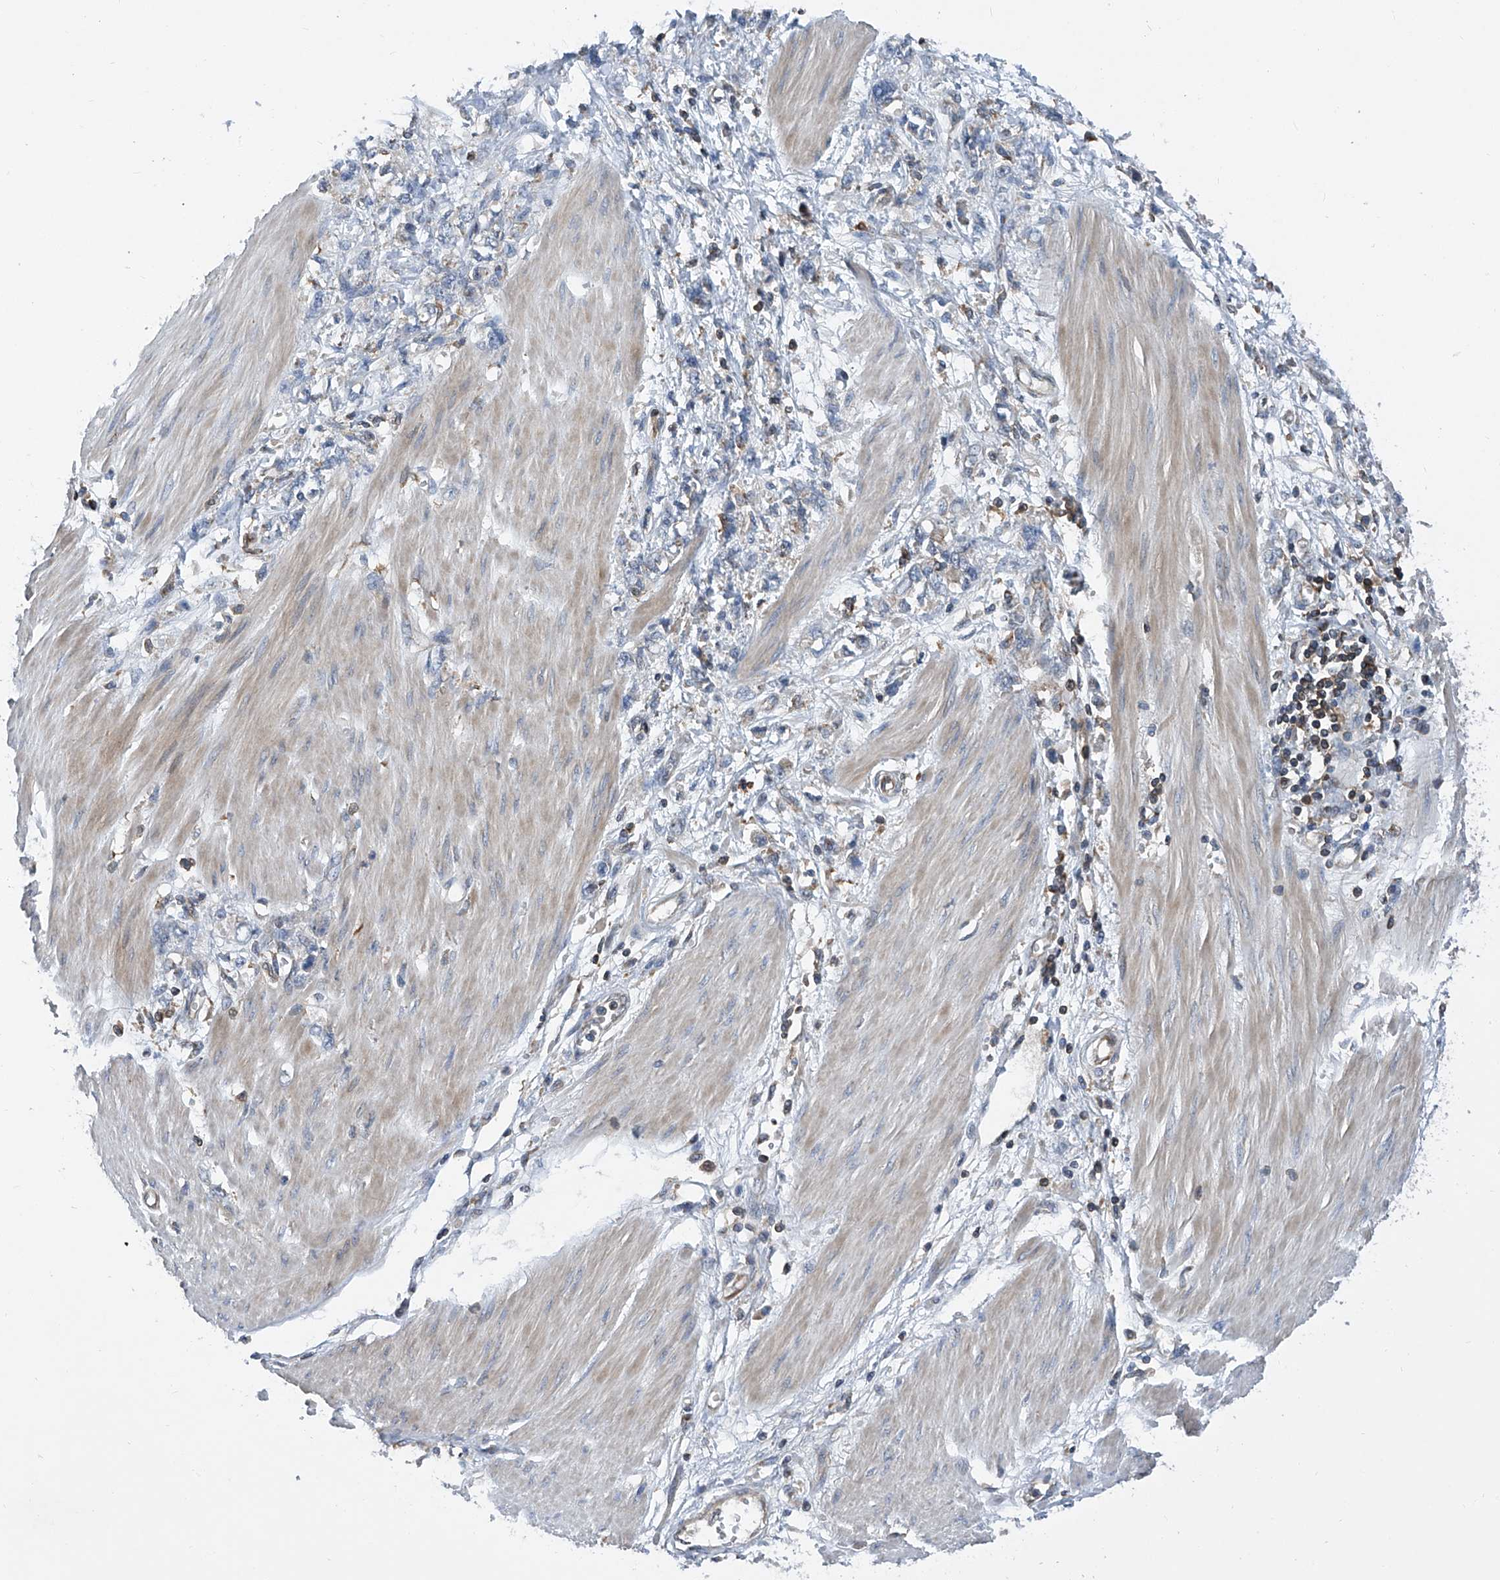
{"staining": {"intensity": "negative", "quantity": "none", "location": "none"}, "tissue": "stomach cancer", "cell_type": "Tumor cells", "image_type": "cancer", "snomed": [{"axis": "morphology", "description": "Adenocarcinoma, NOS"}, {"axis": "topography", "description": "Stomach"}], "caption": "Immunohistochemical staining of stomach cancer (adenocarcinoma) displays no significant positivity in tumor cells.", "gene": "TRIM38", "patient": {"sex": "female", "age": 76}}